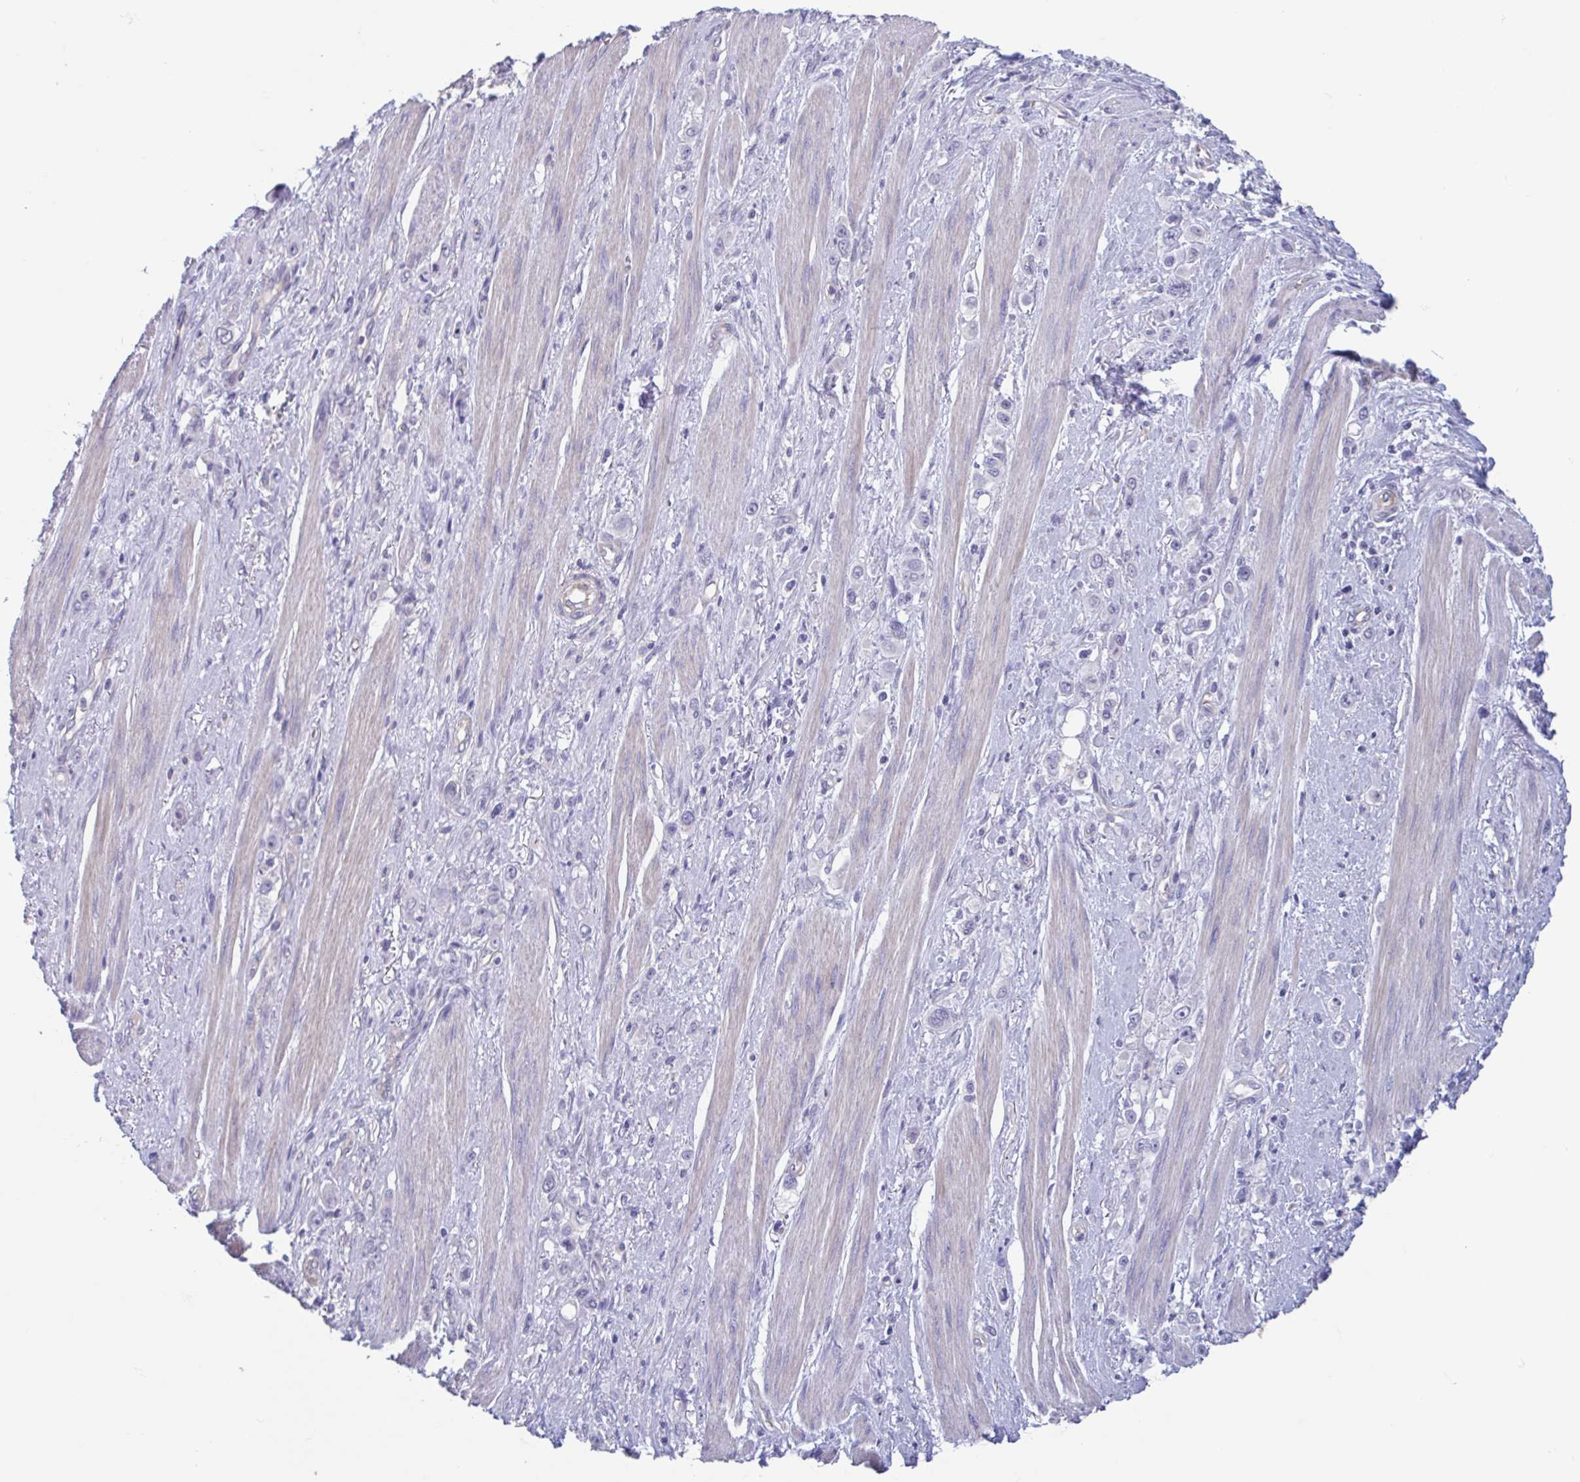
{"staining": {"intensity": "negative", "quantity": "none", "location": "none"}, "tissue": "stomach cancer", "cell_type": "Tumor cells", "image_type": "cancer", "snomed": [{"axis": "morphology", "description": "Adenocarcinoma, NOS"}, {"axis": "topography", "description": "Stomach, upper"}], "caption": "Tumor cells show no significant positivity in stomach adenocarcinoma.", "gene": "MORC4", "patient": {"sex": "male", "age": 75}}